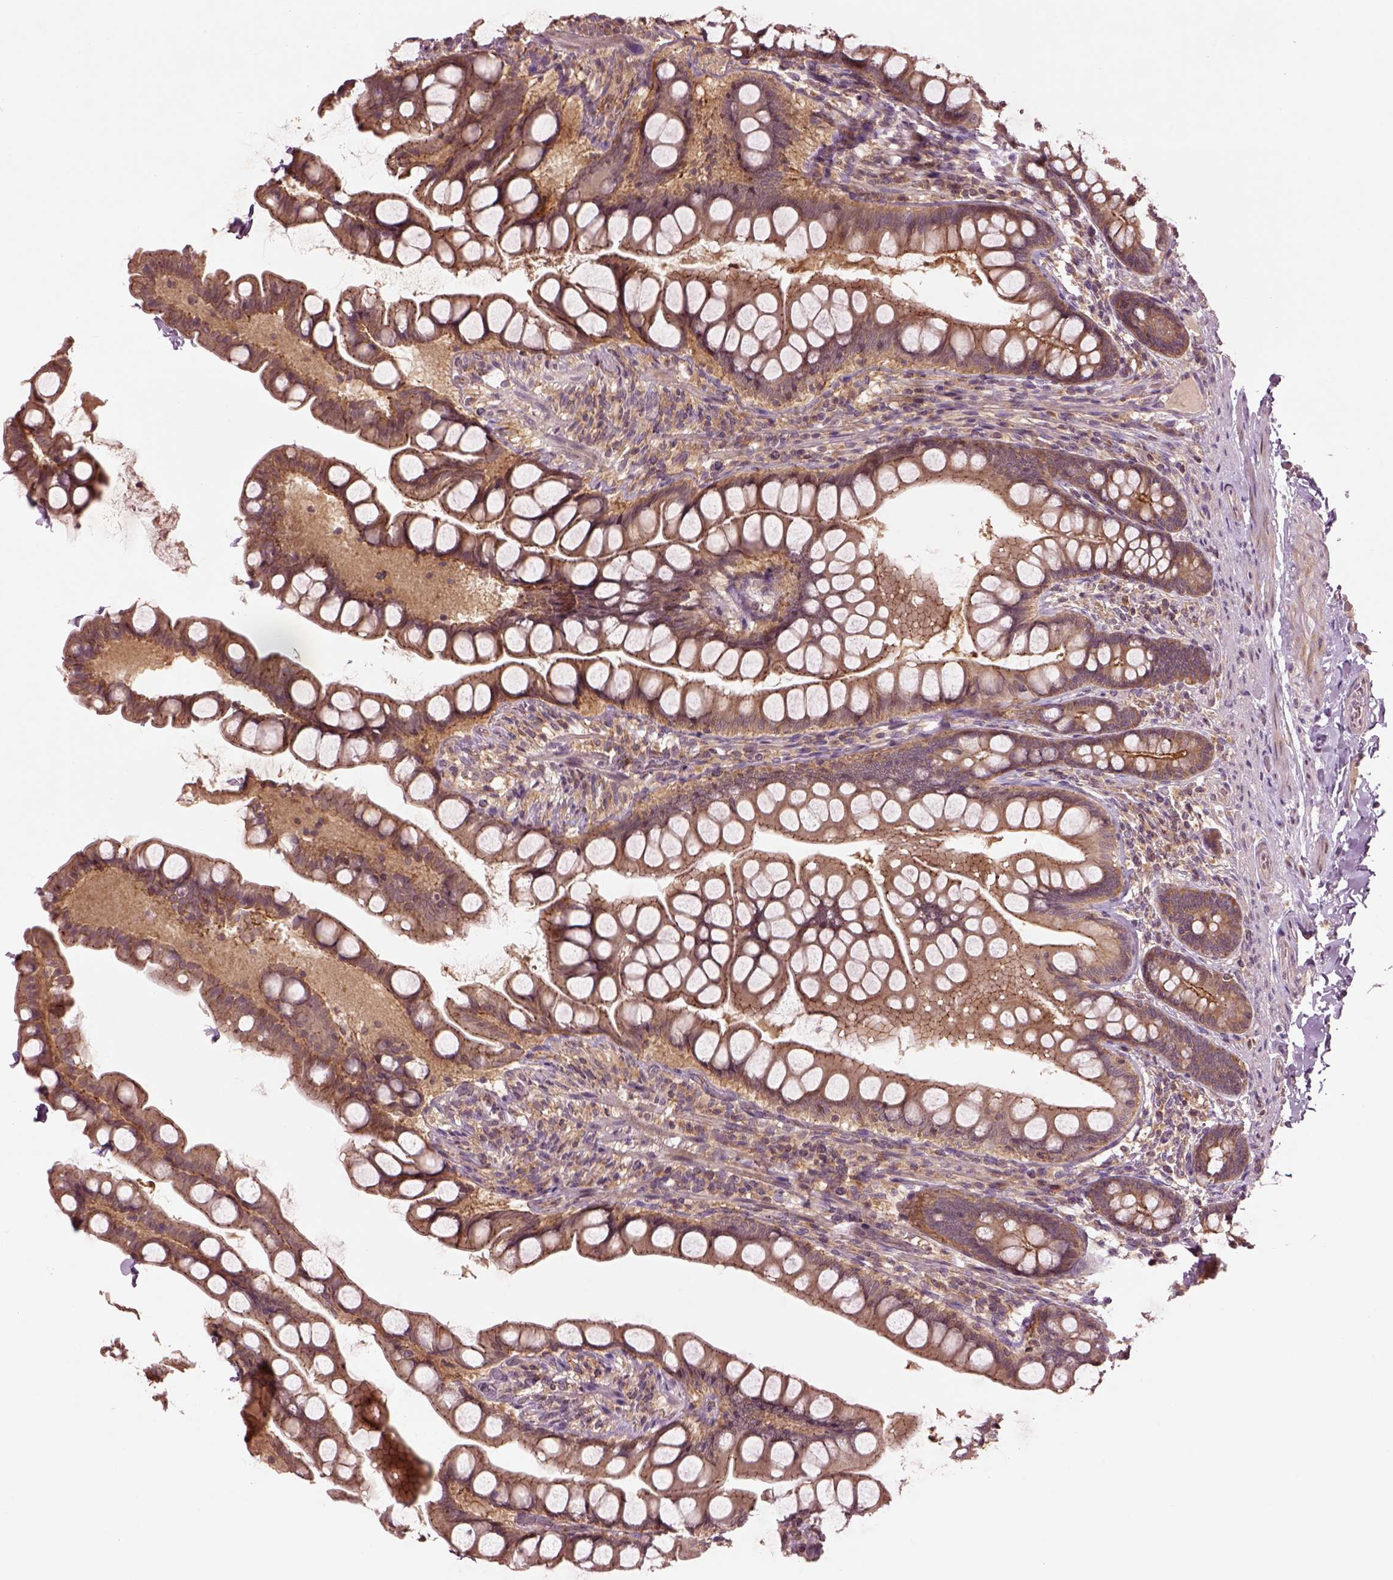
{"staining": {"intensity": "moderate", "quantity": ">75%", "location": "cytoplasmic/membranous"}, "tissue": "small intestine", "cell_type": "Glandular cells", "image_type": "normal", "snomed": [{"axis": "morphology", "description": "Normal tissue, NOS"}, {"axis": "topography", "description": "Small intestine"}], "caption": "IHC staining of benign small intestine, which demonstrates medium levels of moderate cytoplasmic/membranous positivity in approximately >75% of glandular cells indicating moderate cytoplasmic/membranous protein expression. The staining was performed using DAB (3,3'-diaminobenzidine) (brown) for protein detection and nuclei were counterstained in hematoxylin (blue).", "gene": "MTHFS", "patient": {"sex": "male", "age": 70}}